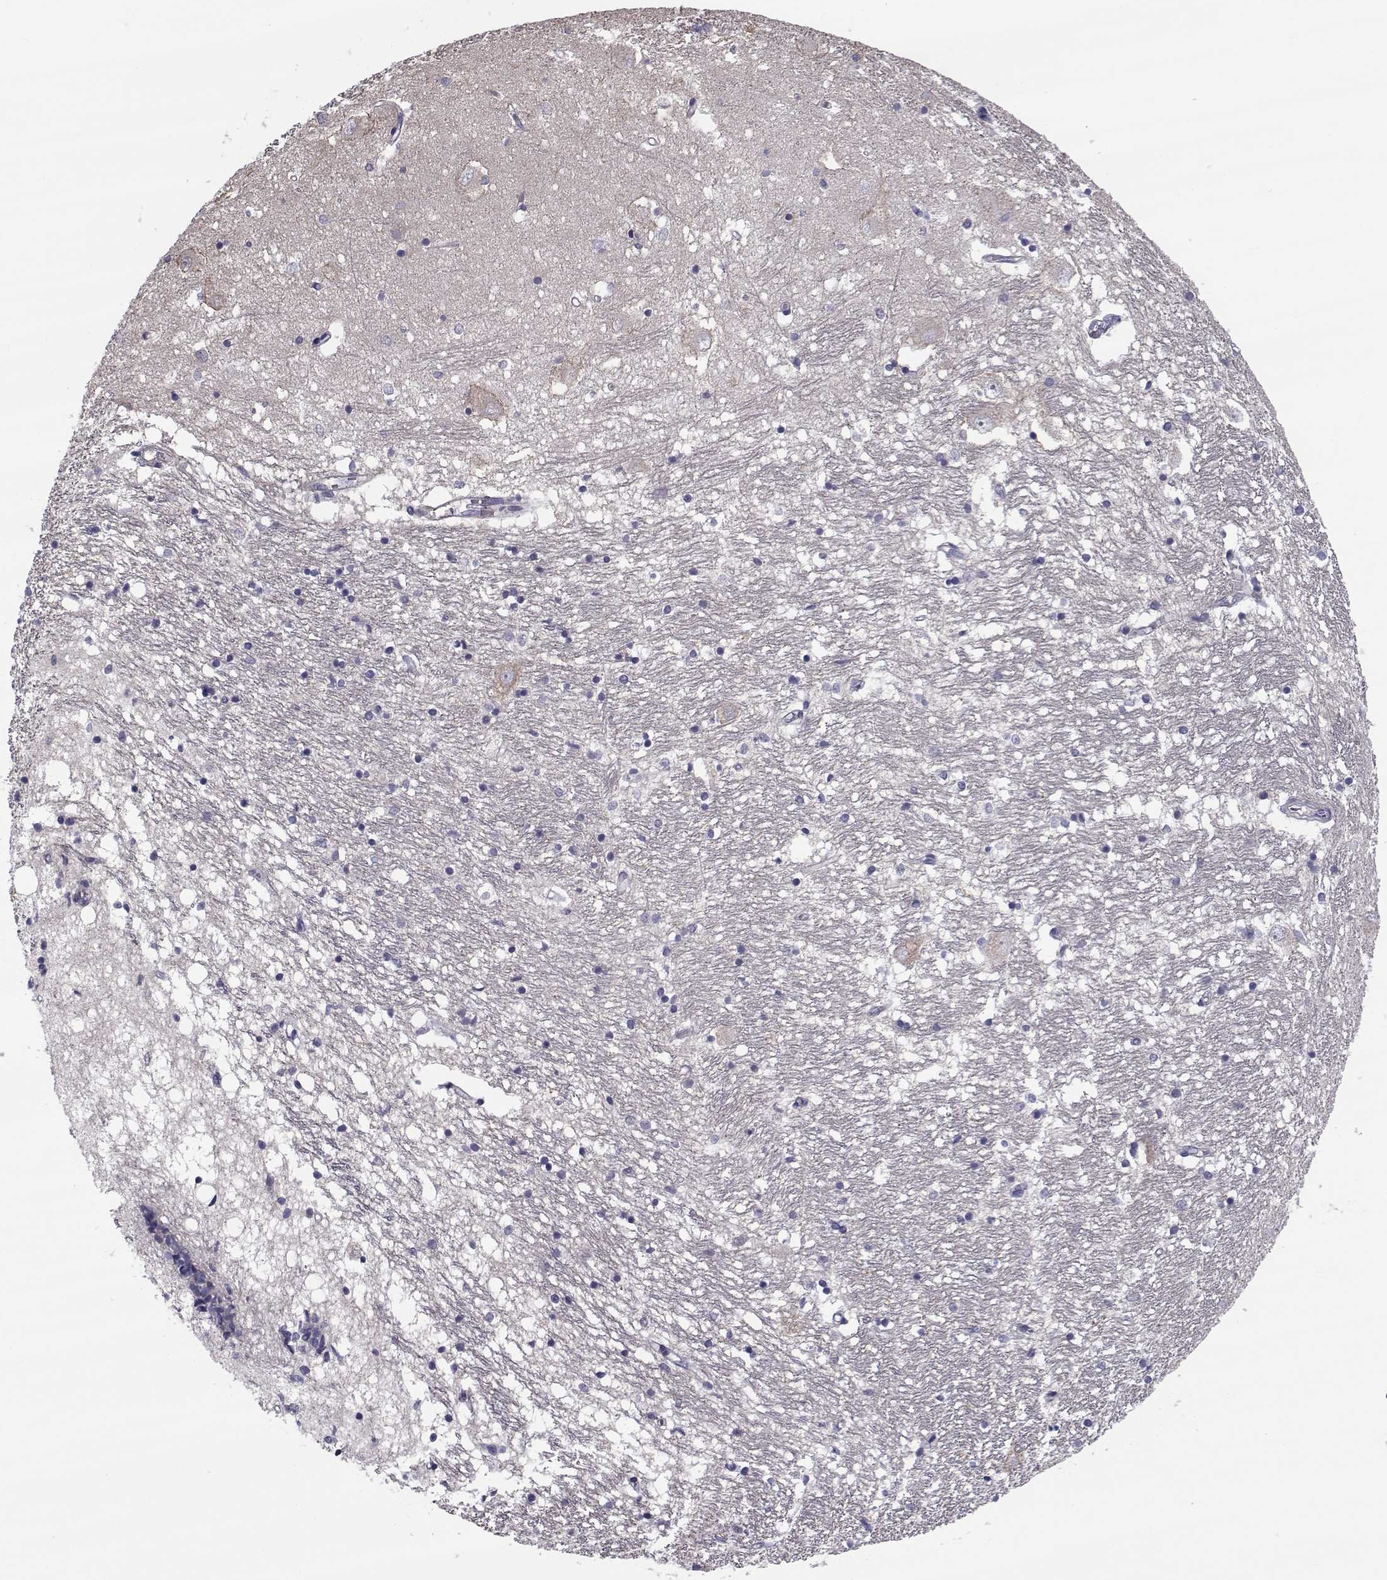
{"staining": {"intensity": "negative", "quantity": "none", "location": "none"}, "tissue": "caudate", "cell_type": "Glial cells", "image_type": "normal", "snomed": [{"axis": "morphology", "description": "Normal tissue, NOS"}, {"axis": "topography", "description": "Lateral ventricle wall"}], "caption": "Immunohistochemistry (IHC) histopathology image of benign caudate: caudate stained with DAB (3,3'-diaminobenzidine) exhibits no significant protein positivity in glial cells.", "gene": "LRRC27", "patient": {"sex": "female", "age": 71}}